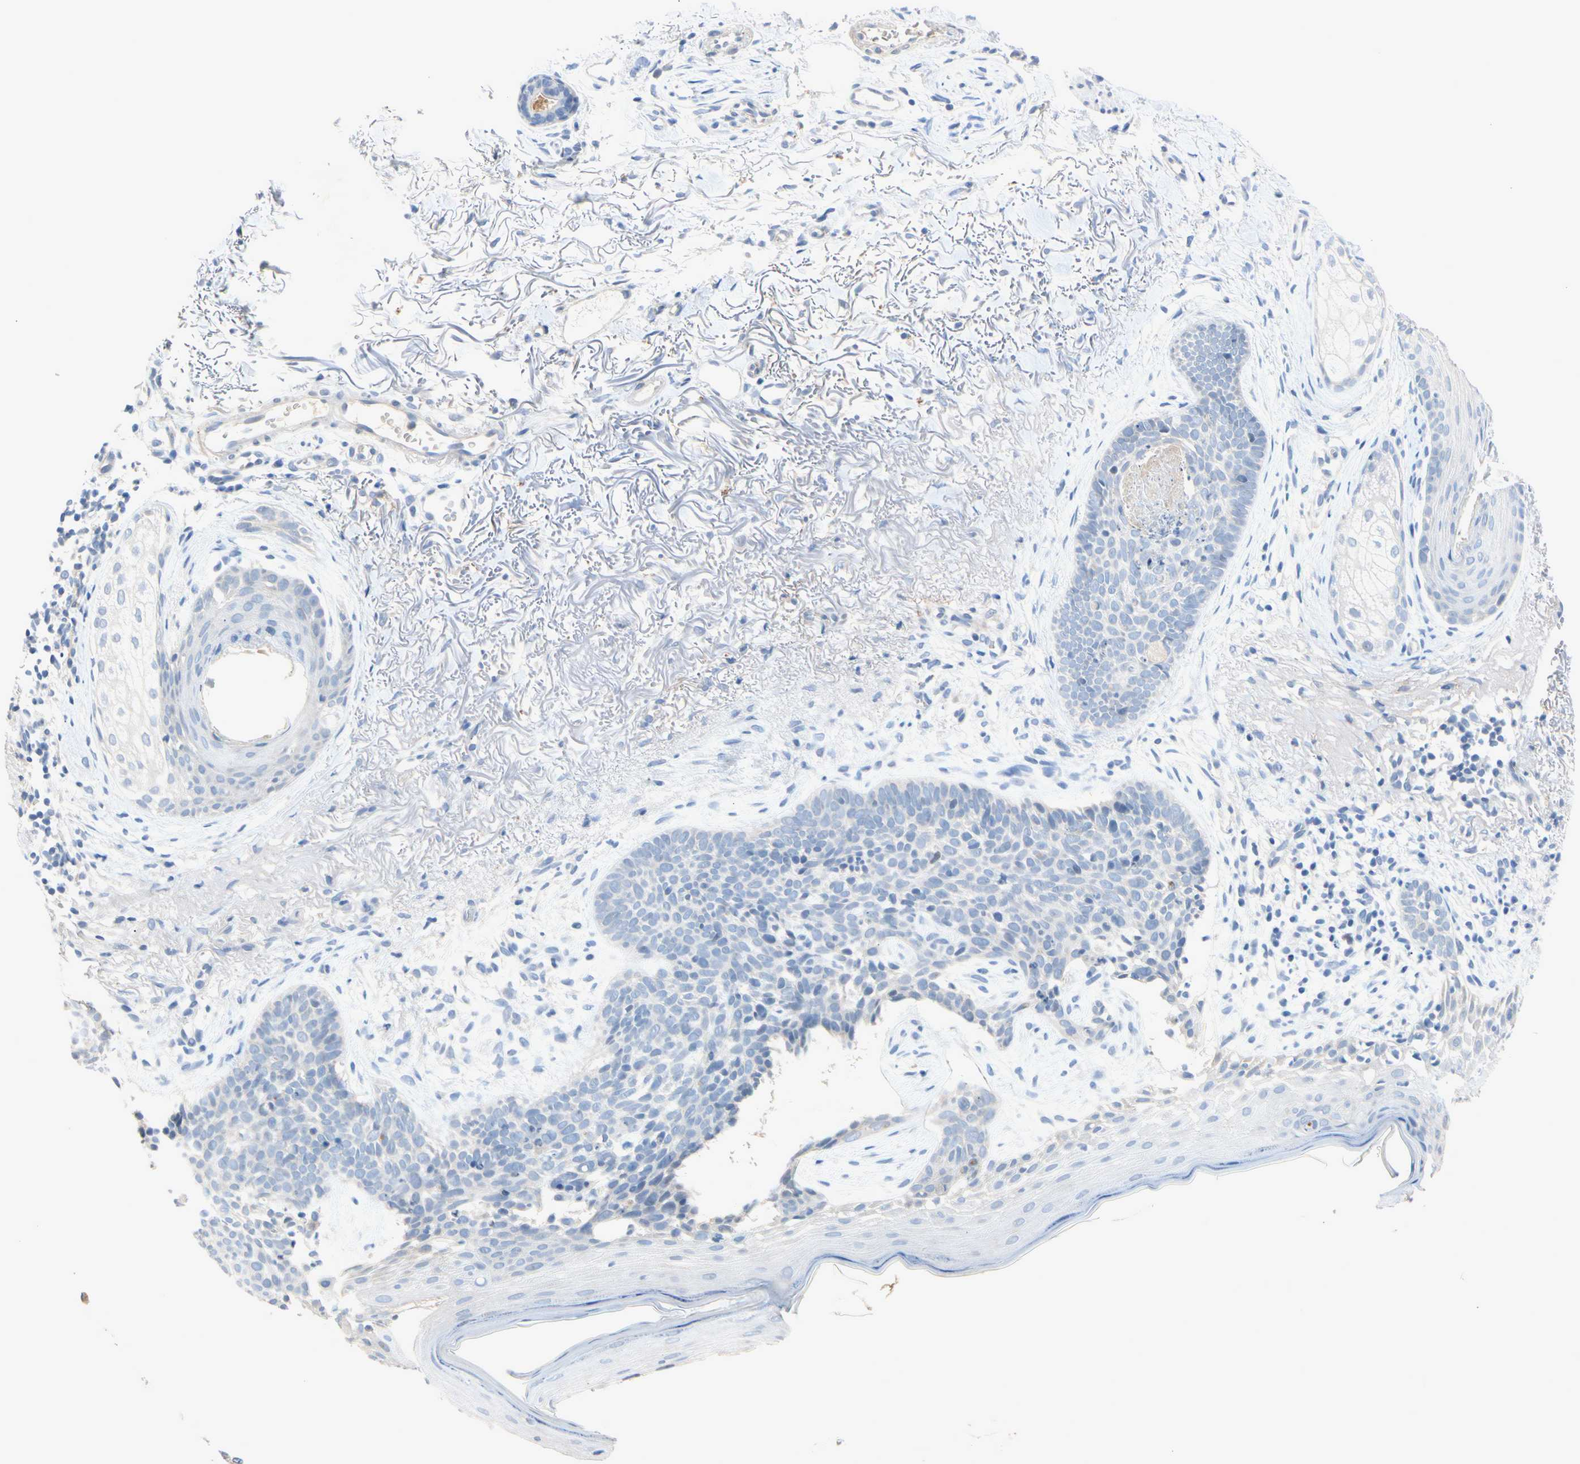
{"staining": {"intensity": "negative", "quantity": "none", "location": "none"}, "tissue": "skin cancer", "cell_type": "Tumor cells", "image_type": "cancer", "snomed": [{"axis": "morphology", "description": "Normal tissue, NOS"}, {"axis": "morphology", "description": "Basal cell carcinoma"}, {"axis": "topography", "description": "Skin"}], "caption": "Tumor cells are negative for brown protein staining in skin basal cell carcinoma.", "gene": "MARK1", "patient": {"sex": "female", "age": 70}}